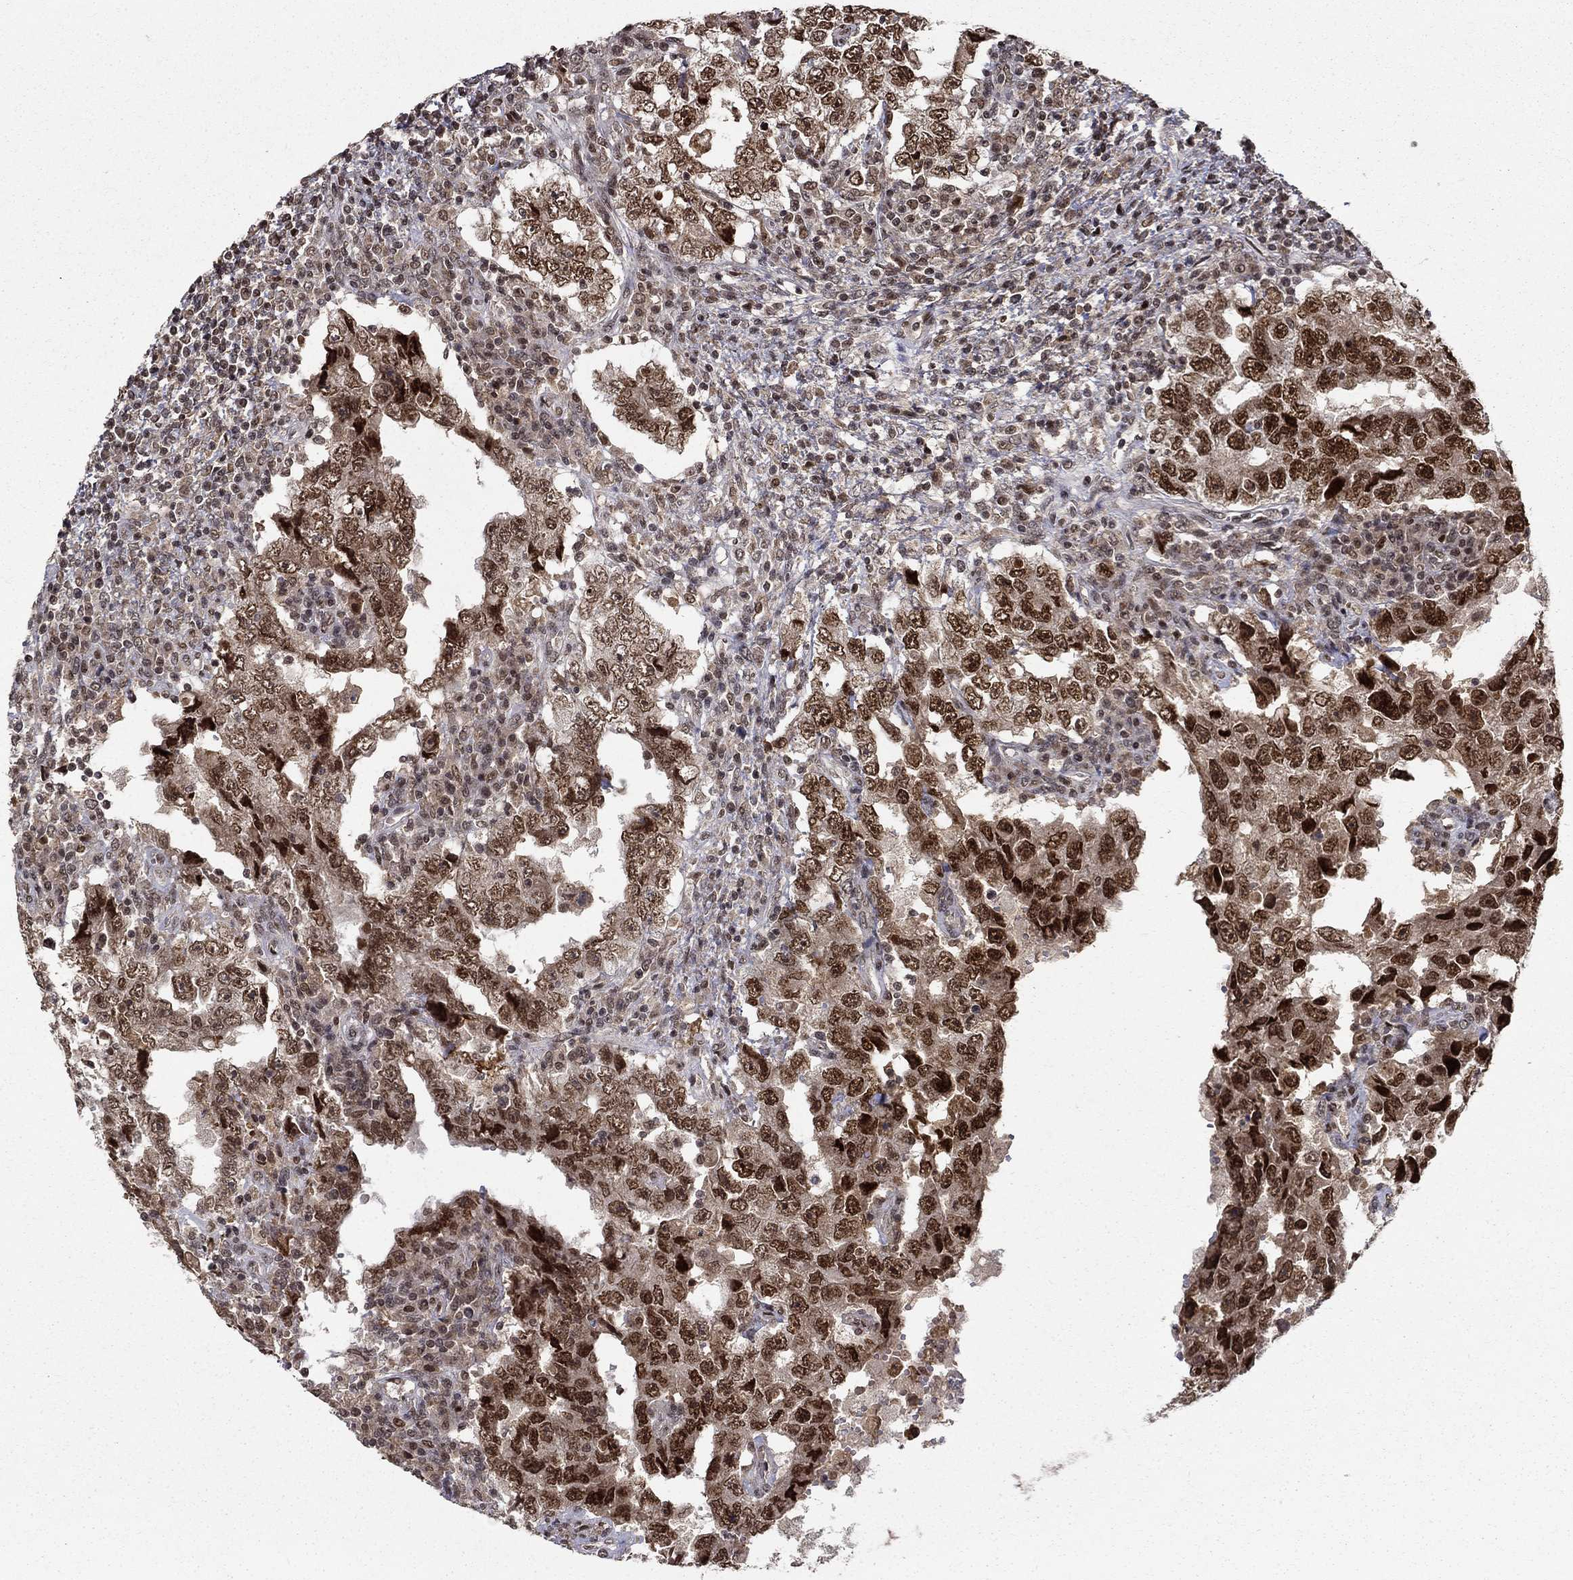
{"staining": {"intensity": "strong", "quantity": "25%-75%", "location": "nuclear"}, "tissue": "testis cancer", "cell_type": "Tumor cells", "image_type": "cancer", "snomed": [{"axis": "morphology", "description": "Carcinoma, Embryonal, NOS"}, {"axis": "topography", "description": "Testis"}], "caption": "Approximately 25%-75% of tumor cells in human testis embryonal carcinoma exhibit strong nuclear protein expression as visualized by brown immunohistochemical staining.", "gene": "CDCA7L", "patient": {"sex": "male", "age": 26}}